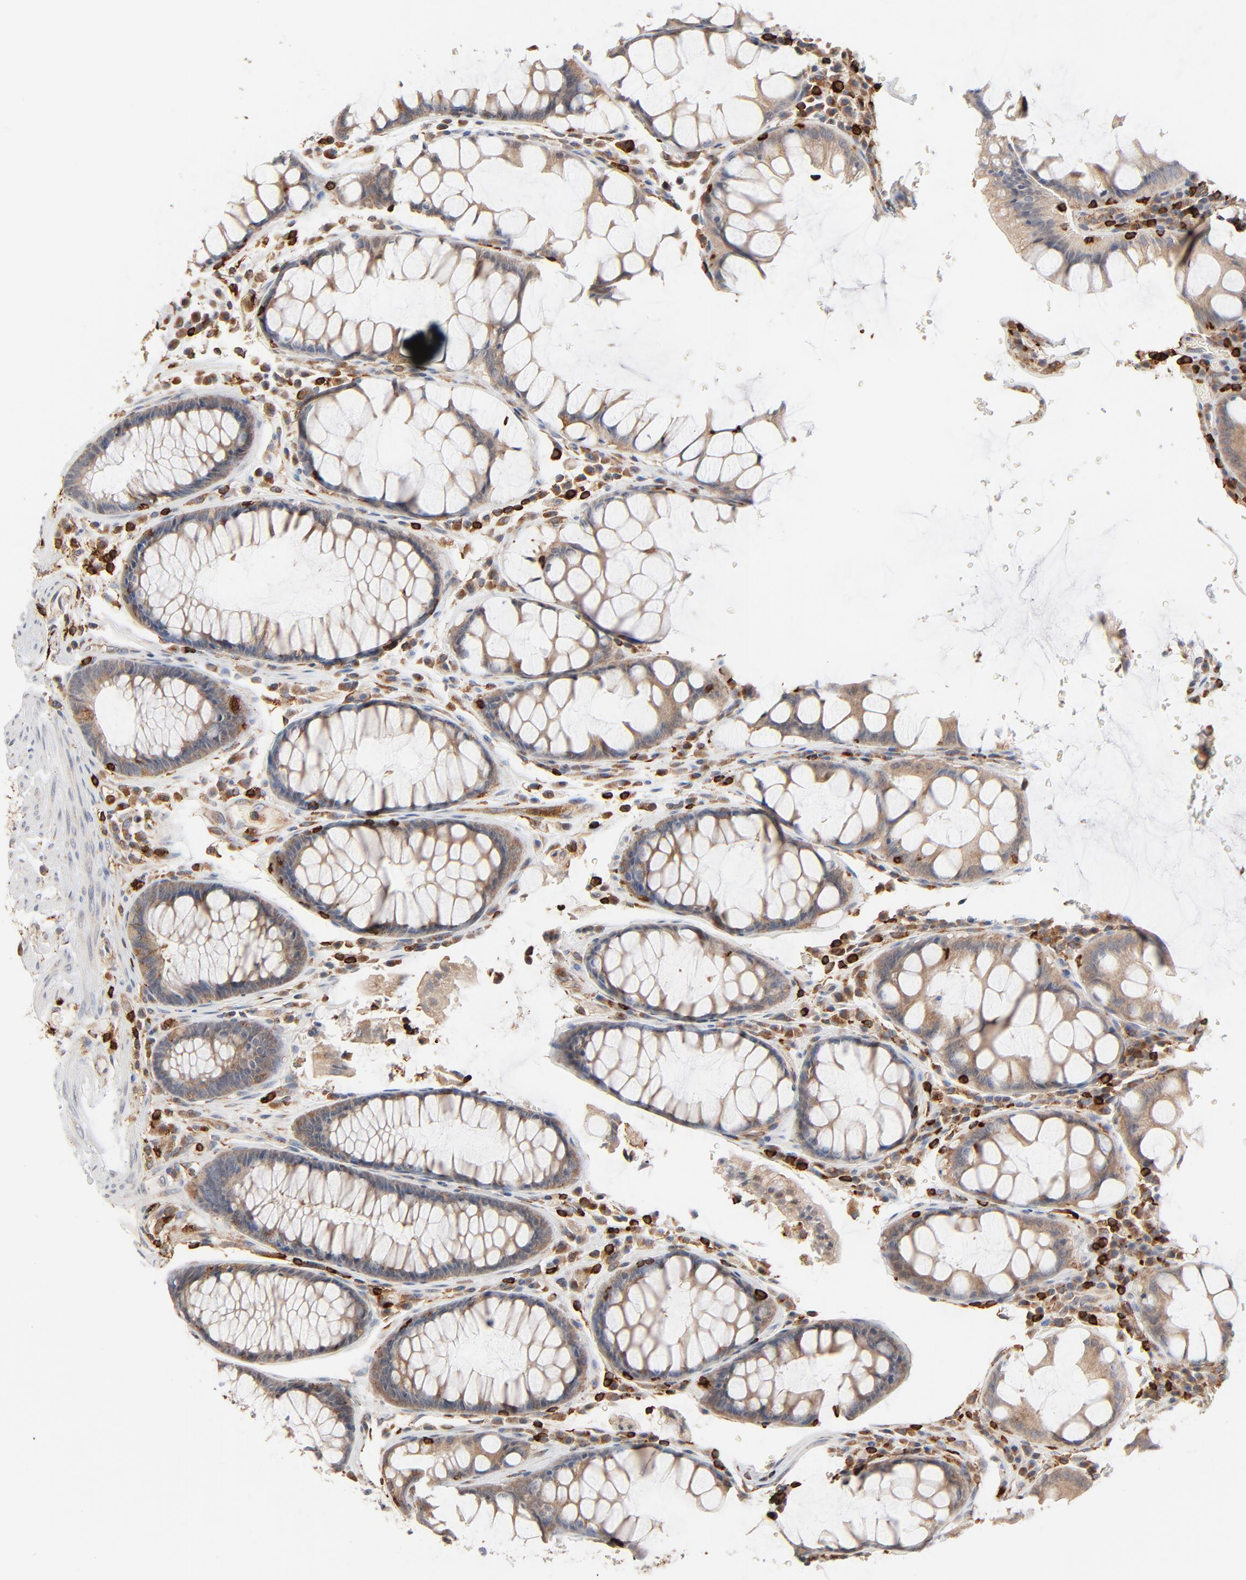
{"staining": {"intensity": "weak", "quantity": ">75%", "location": "cytoplasmic/membranous"}, "tissue": "colorectal cancer", "cell_type": "Tumor cells", "image_type": "cancer", "snomed": [{"axis": "morphology", "description": "Normal tissue, NOS"}, {"axis": "morphology", "description": "Adenocarcinoma, NOS"}, {"axis": "topography", "description": "Colon"}], "caption": "This micrograph shows colorectal cancer stained with immunohistochemistry to label a protein in brown. The cytoplasmic/membranous of tumor cells show weak positivity for the protein. Nuclei are counter-stained blue.", "gene": "SH3KBP1", "patient": {"sex": "female", "age": 78}}